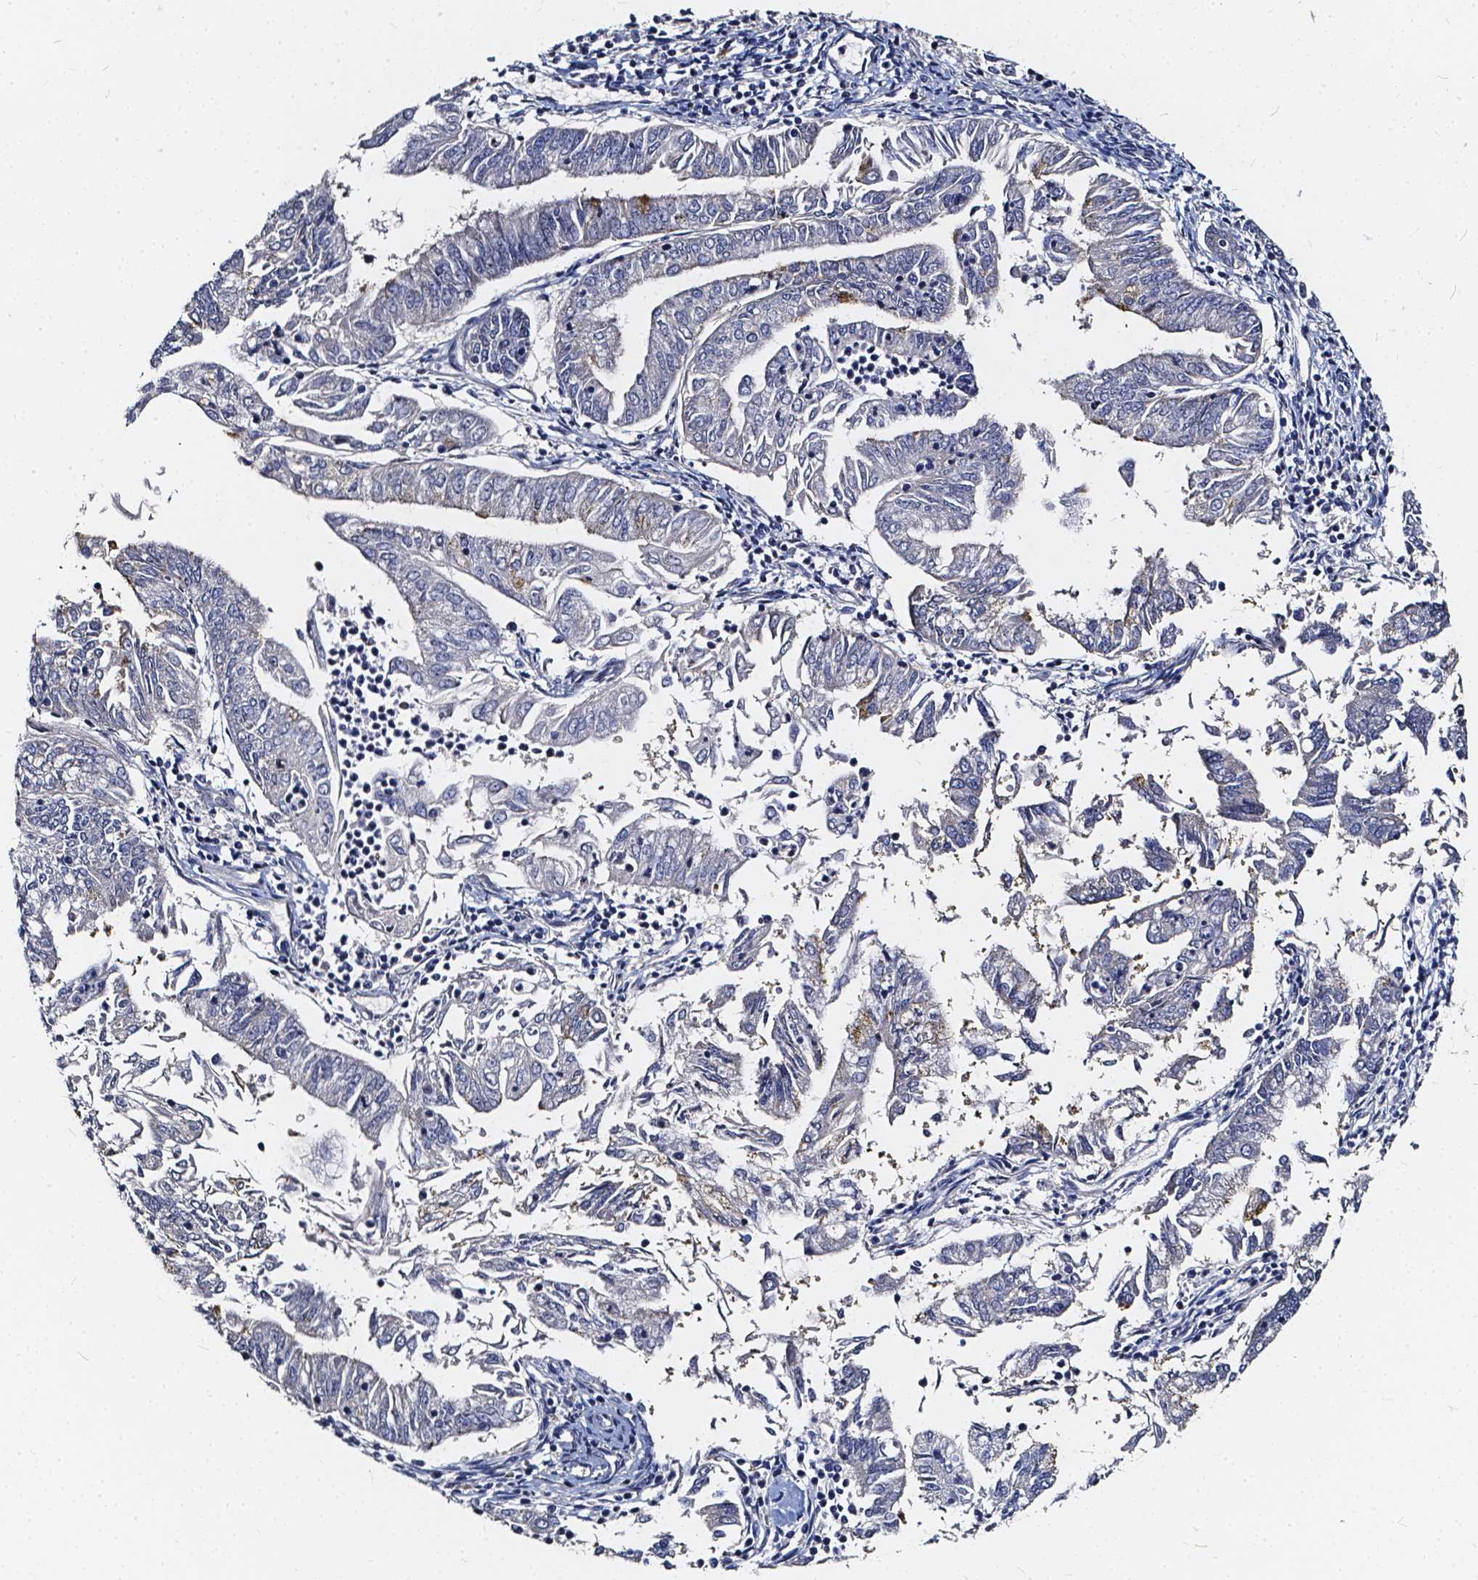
{"staining": {"intensity": "negative", "quantity": "none", "location": "none"}, "tissue": "endometrial cancer", "cell_type": "Tumor cells", "image_type": "cancer", "snomed": [{"axis": "morphology", "description": "Adenocarcinoma, NOS"}, {"axis": "topography", "description": "Endometrium"}], "caption": "The photomicrograph demonstrates no significant positivity in tumor cells of endometrial adenocarcinoma.", "gene": "SOWAHA", "patient": {"sex": "female", "age": 55}}